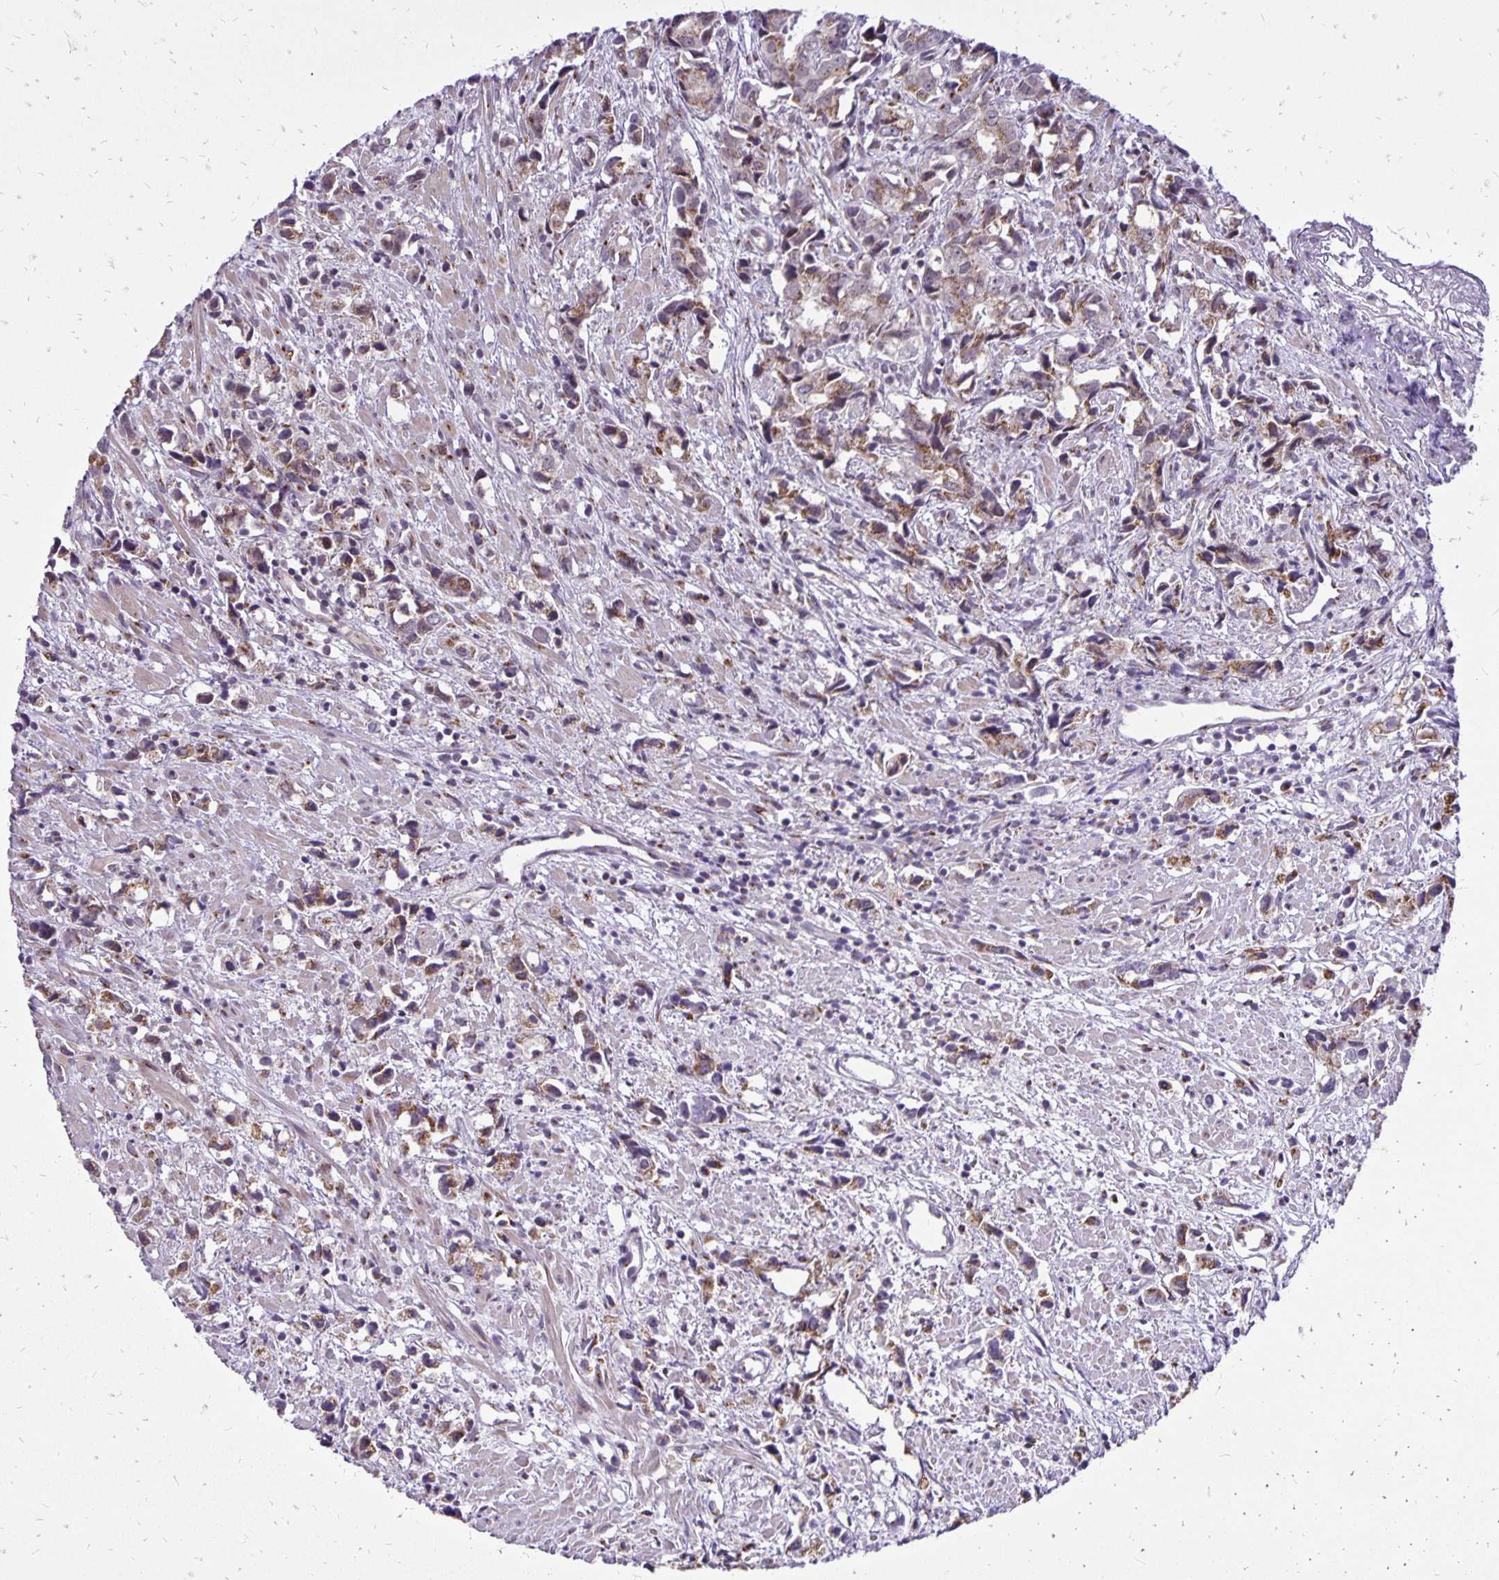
{"staining": {"intensity": "moderate", "quantity": ">75%", "location": "cytoplasmic/membranous"}, "tissue": "prostate cancer", "cell_type": "Tumor cells", "image_type": "cancer", "snomed": [{"axis": "morphology", "description": "Adenocarcinoma, High grade"}, {"axis": "topography", "description": "Prostate"}], "caption": "An immunohistochemistry micrograph of neoplastic tissue is shown. Protein staining in brown shows moderate cytoplasmic/membranous positivity in high-grade adenocarcinoma (prostate) within tumor cells.", "gene": "GOLGA5", "patient": {"sex": "male", "age": 58}}